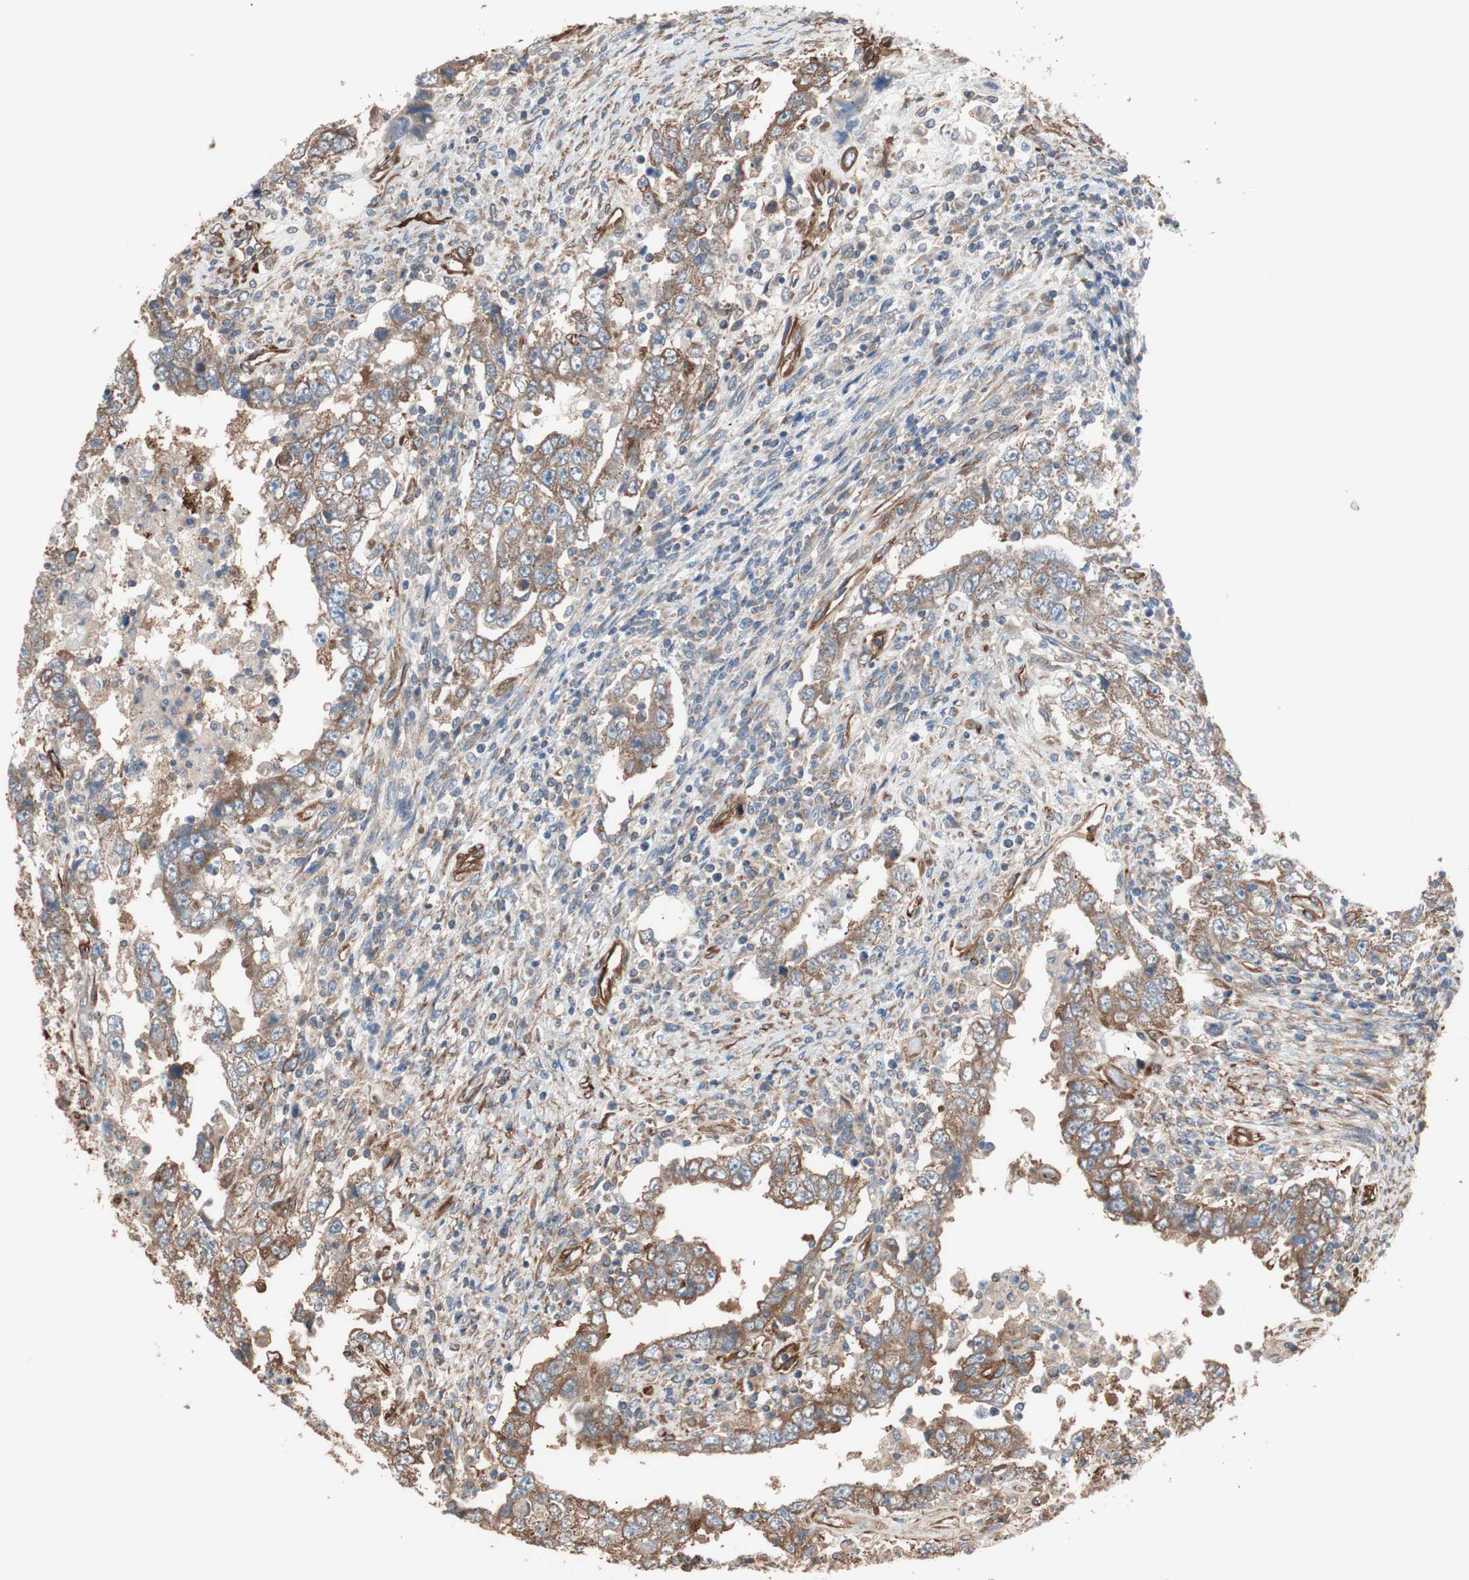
{"staining": {"intensity": "moderate", "quantity": ">75%", "location": "cytoplasmic/membranous"}, "tissue": "testis cancer", "cell_type": "Tumor cells", "image_type": "cancer", "snomed": [{"axis": "morphology", "description": "Carcinoma, Embryonal, NOS"}, {"axis": "topography", "description": "Testis"}], "caption": "Immunohistochemistry staining of testis cancer (embryonal carcinoma), which reveals medium levels of moderate cytoplasmic/membranous expression in about >75% of tumor cells indicating moderate cytoplasmic/membranous protein positivity. The staining was performed using DAB (brown) for protein detection and nuclei were counterstained in hematoxylin (blue).", "gene": "GPSM2", "patient": {"sex": "male", "age": 26}}